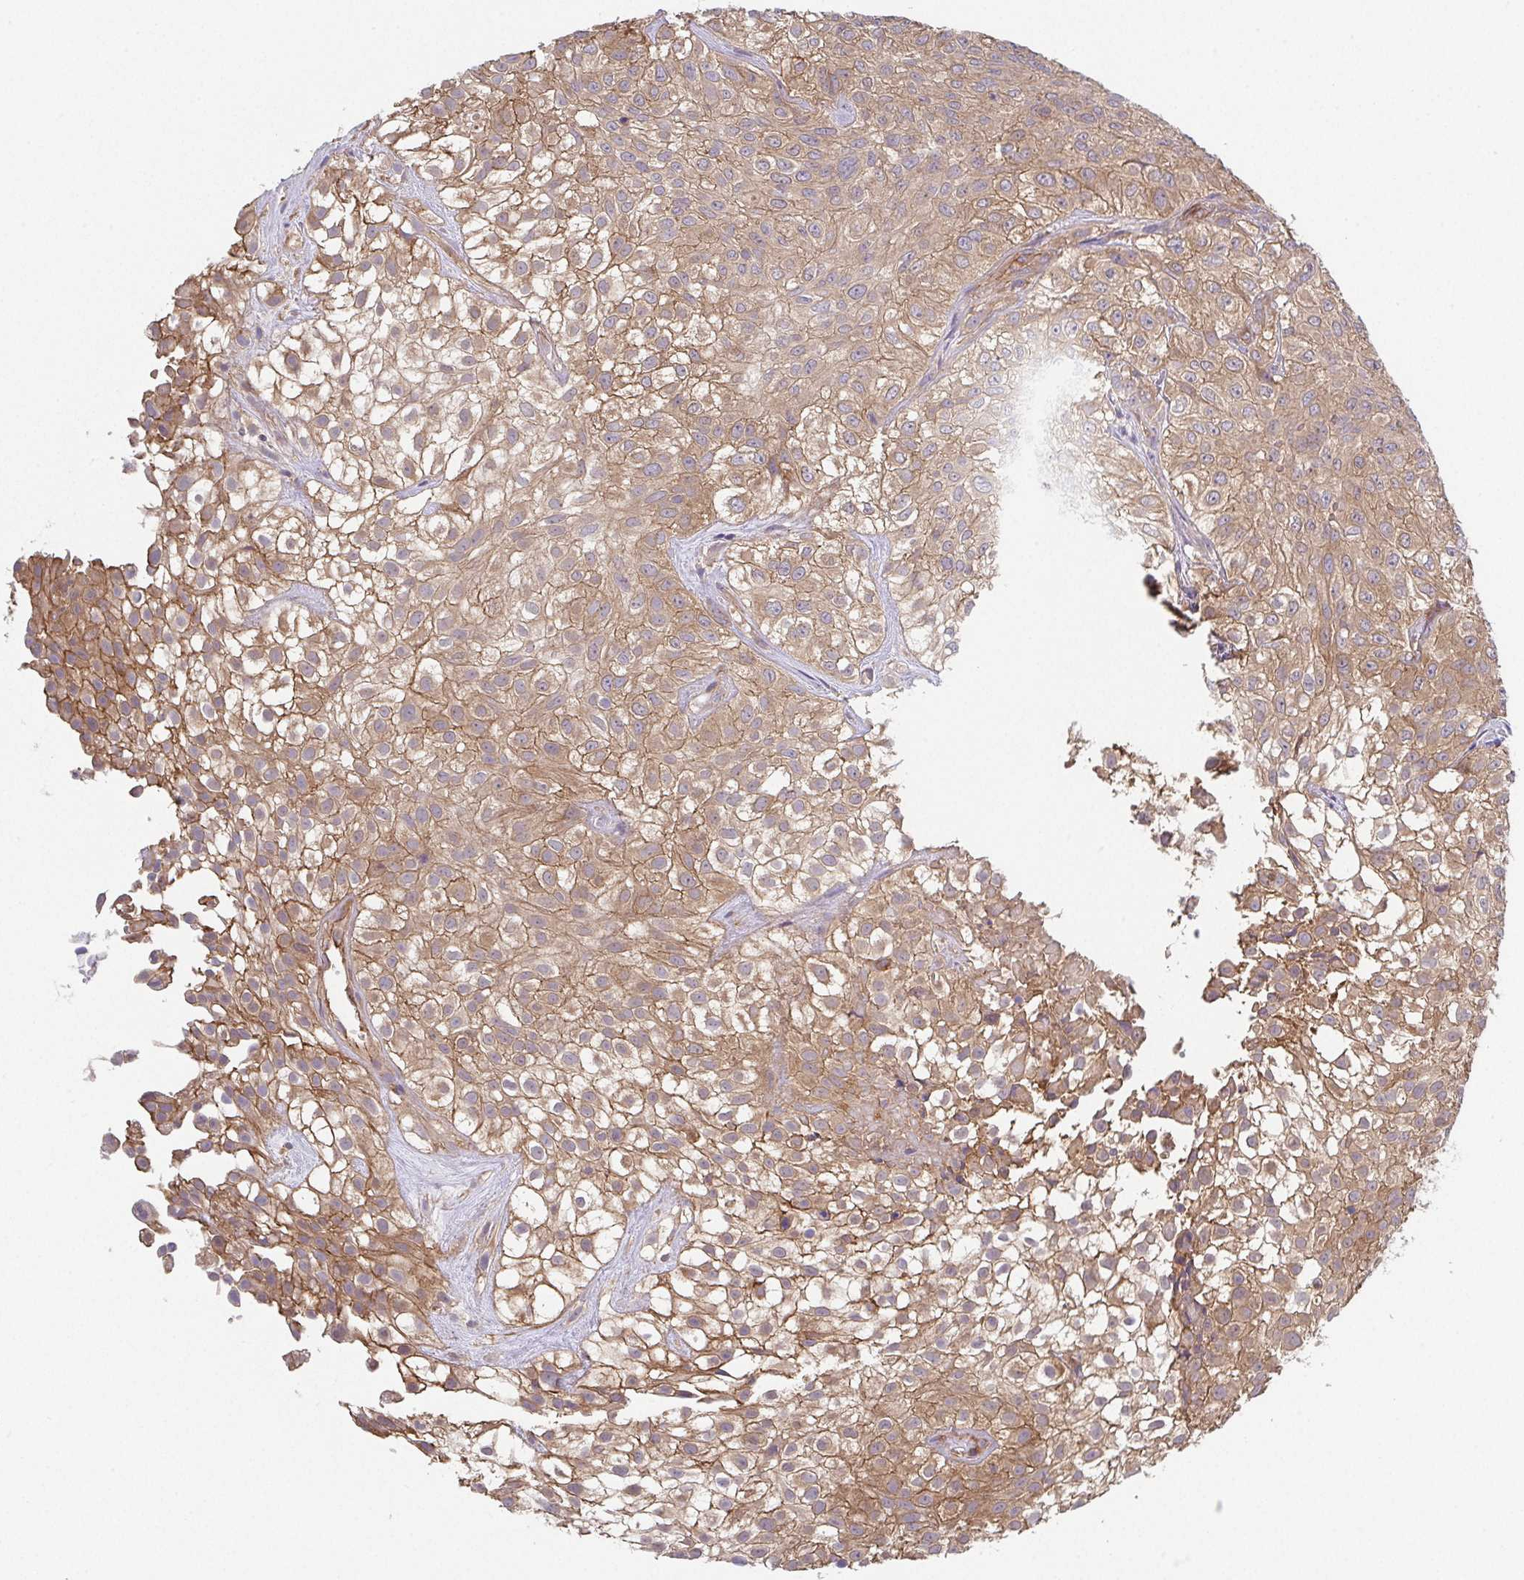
{"staining": {"intensity": "moderate", "quantity": ">75%", "location": "cytoplasmic/membranous"}, "tissue": "urothelial cancer", "cell_type": "Tumor cells", "image_type": "cancer", "snomed": [{"axis": "morphology", "description": "Urothelial carcinoma, High grade"}, {"axis": "topography", "description": "Urinary bladder"}], "caption": "A brown stain highlights moderate cytoplasmic/membranous positivity of a protein in human urothelial carcinoma (high-grade) tumor cells.", "gene": "TMEM229A", "patient": {"sex": "male", "age": 56}}